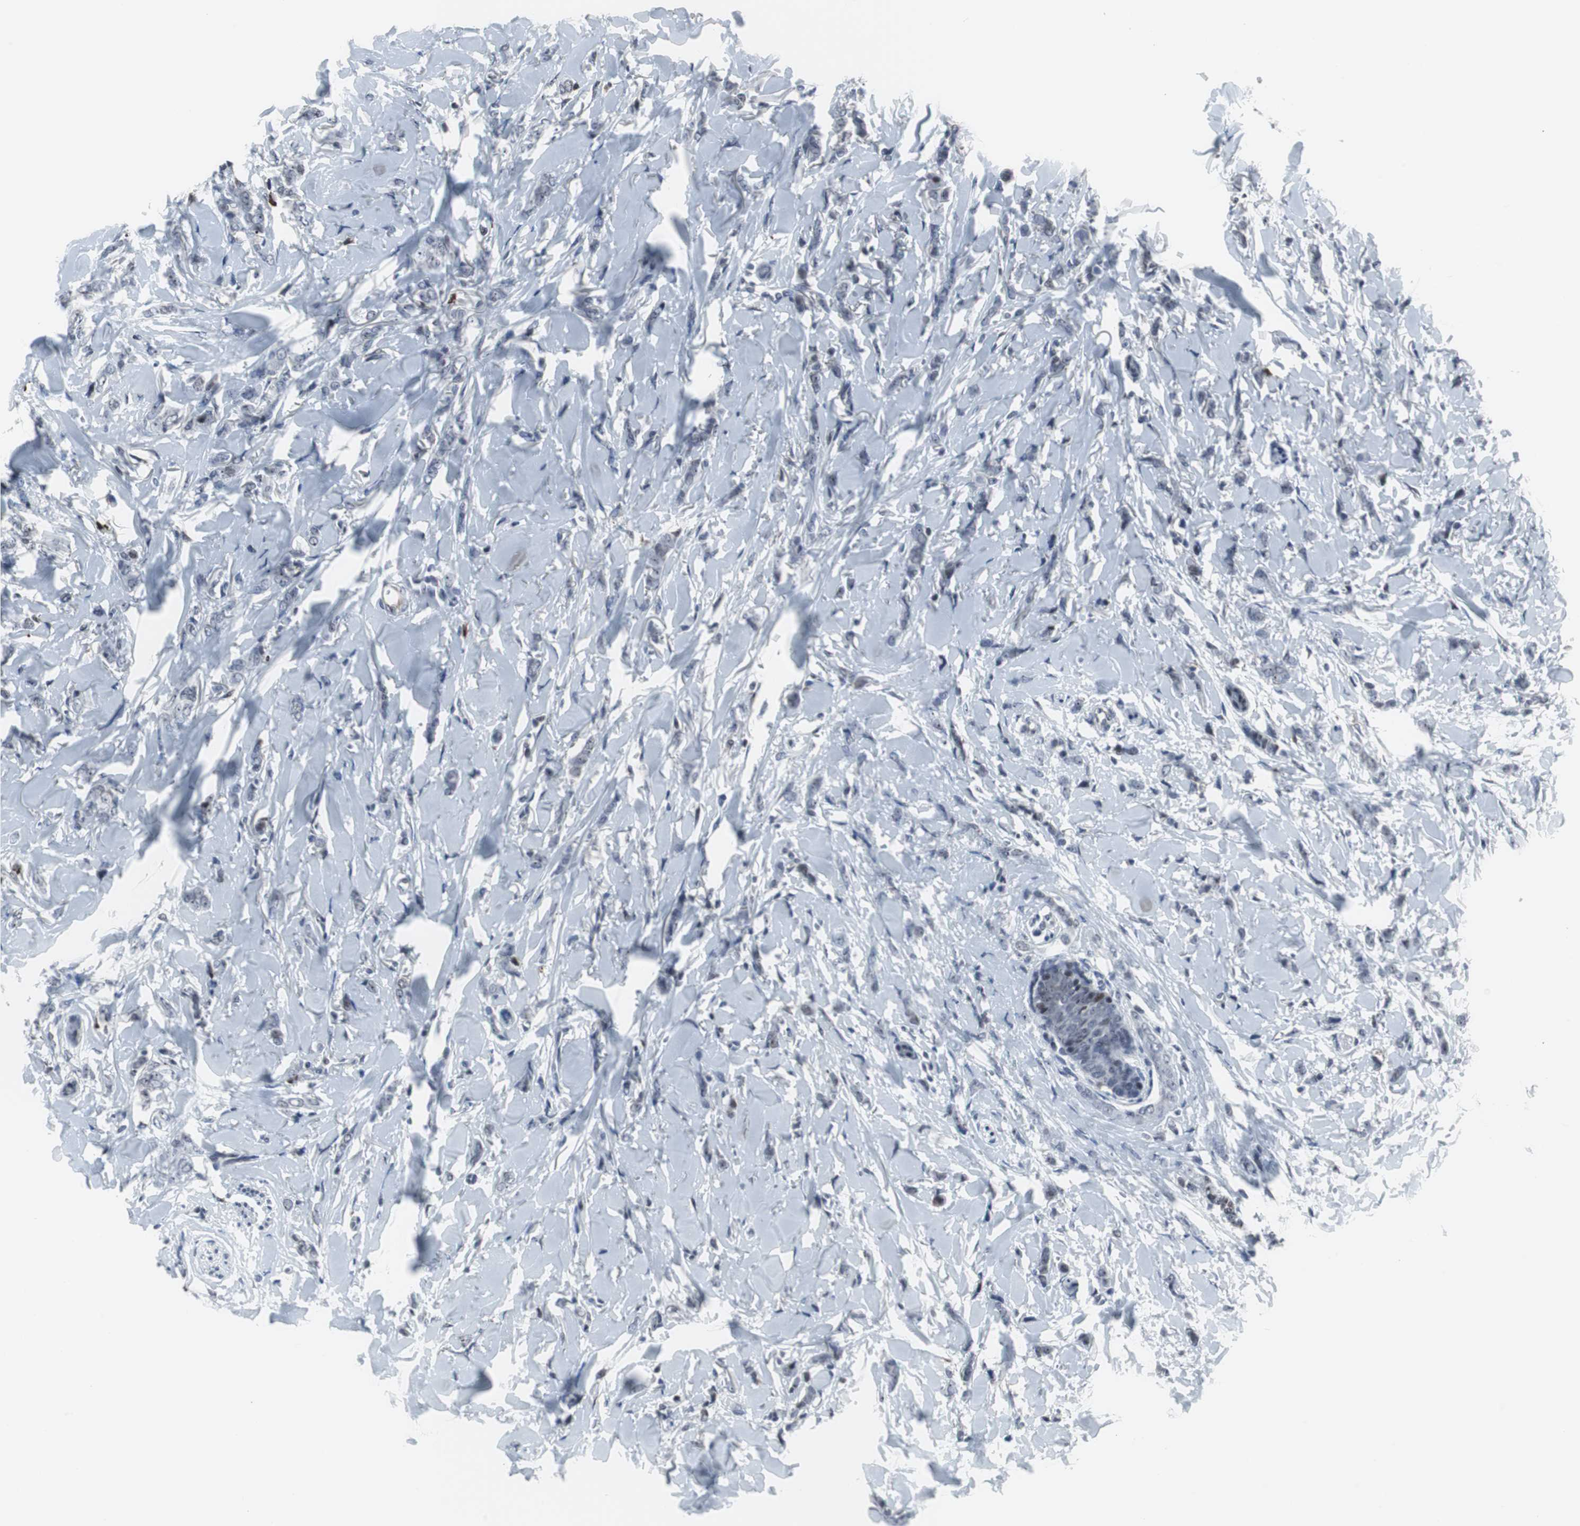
{"staining": {"intensity": "negative", "quantity": "none", "location": "none"}, "tissue": "breast cancer", "cell_type": "Tumor cells", "image_type": "cancer", "snomed": [{"axis": "morphology", "description": "Lobular carcinoma"}, {"axis": "topography", "description": "Skin"}, {"axis": "topography", "description": "Breast"}], "caption": "A high-resolution photomicrograph shows IHC staining of breast cancer (lobular carcinoma), which exhibits no significant staining in tumor cells.", "gene": "DOK1", "patient": {"sex": "female", "age": 46}}